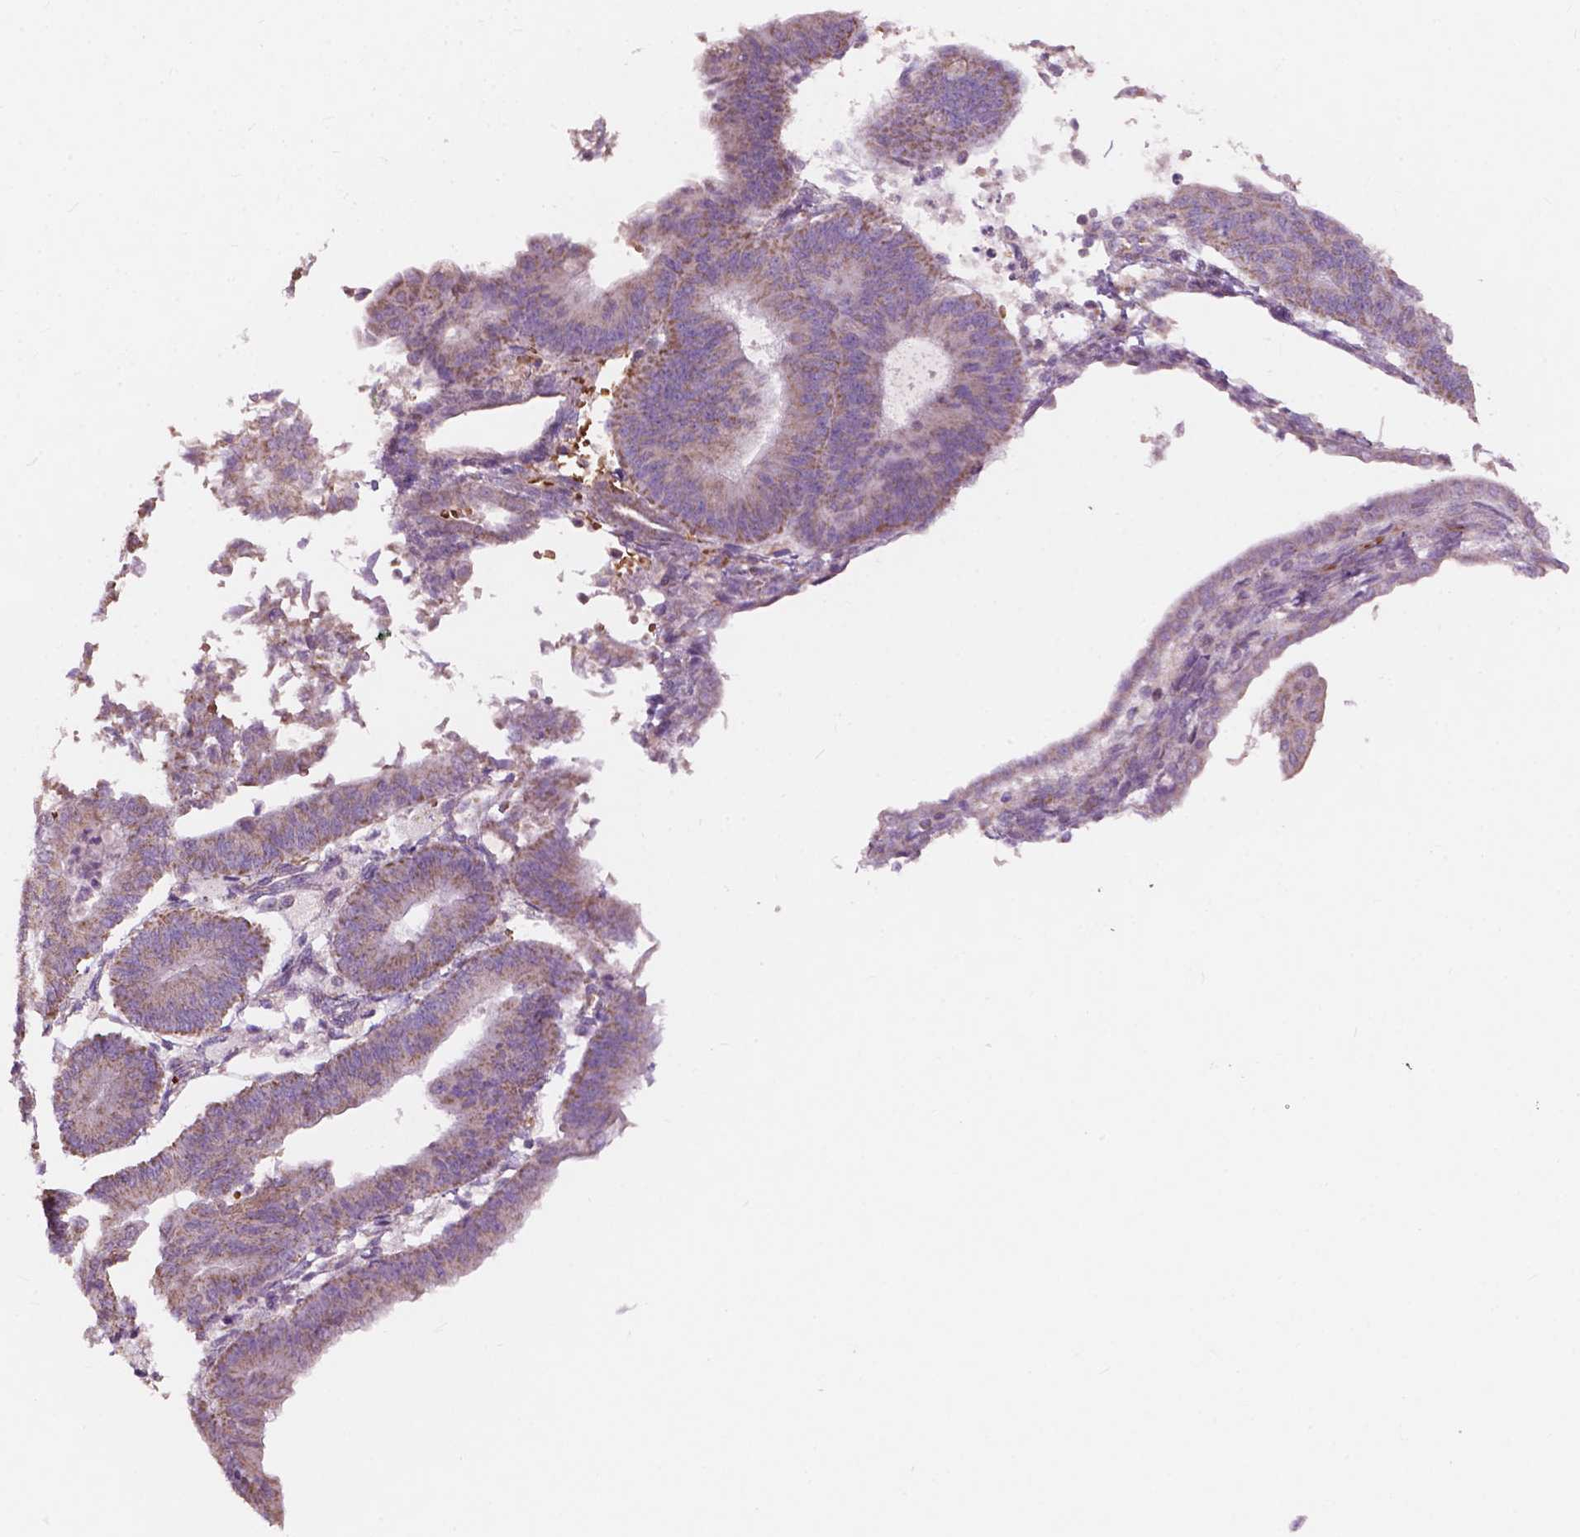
{"staining": {"intensity": "weak", "quantity": "25%-75%", "location": "cytoplasmic/membranous"}, "tissue": "endometrial cancer", "cell_type": "Tumor cells", "image_type": "cancer", "snomed": [{"axis": "morphology", "description": "Adenocarcinoma, NOS"}, {"axis": "topography", "description": "Endometrium"}], "caption": "Protein staining shows weak cytoplasmic/membranous positivity in about 25%-75% of tumor cells in endometrial cancer. Using DAB (3,3'-diaminobenzidine) (brown) and hematoxylin (blue) stains, captured at high magnification using brightfield microscopy.", "gene": "NDUFS1", "patient": {"sex": "female", "age": 65}}